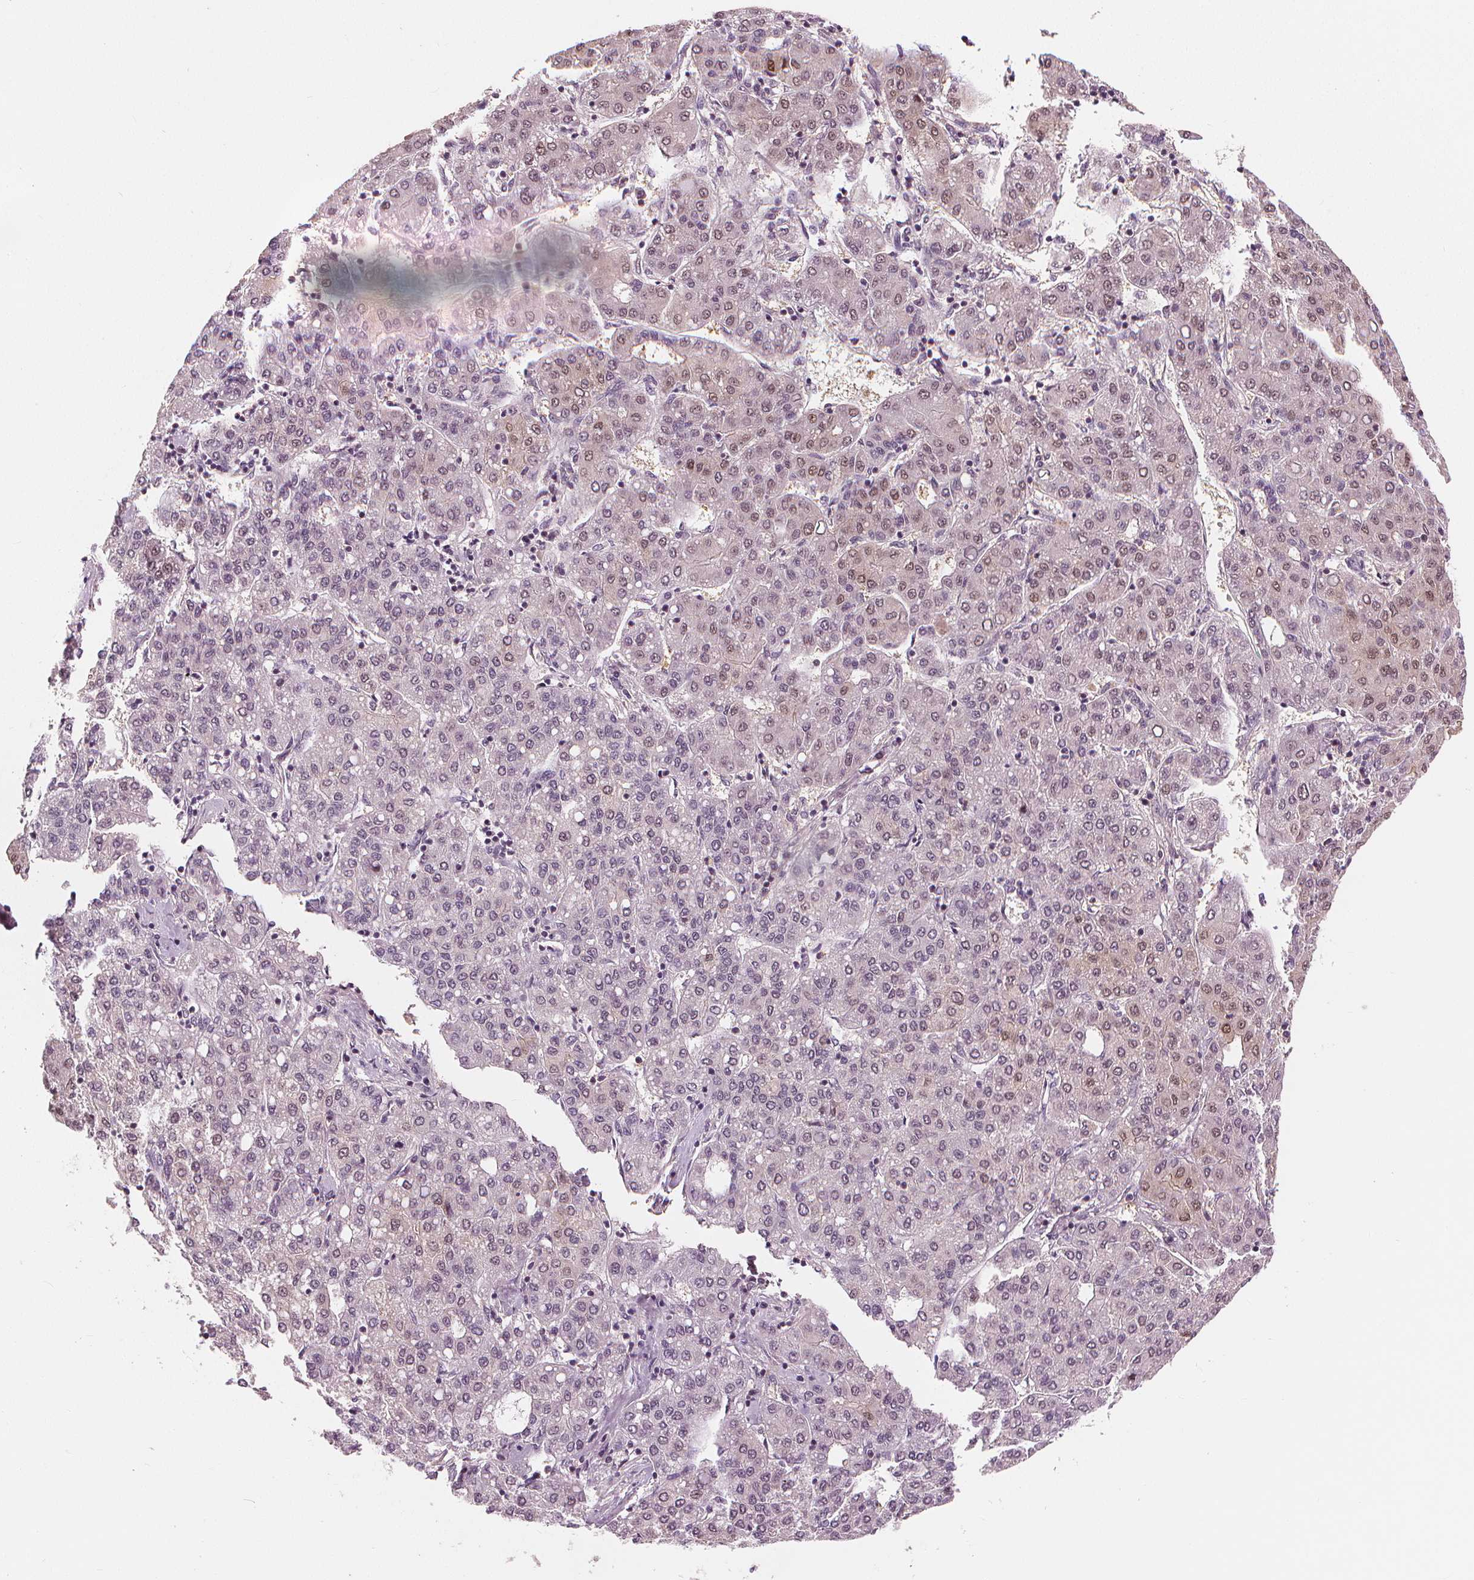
{"staining": {"intensity": "weak", "quantity": "25%-75%", "location": "nuclear"}, "tissue": "liver cancer", "cell_type": "Tumor cells", "image_type": "cancer", "snomed": [{"axis": "morphology", "description": "Carcinoma, Hepatocellular, NOS"}, {"axis": "topography", "description": "Liver"}], "caption": "High-magnification brightfield microscopy of liver hepatocellular carcinoma stained with DAB (3,3'-diaminobenzidine) (brown) and counterstained with hematoxylin (blue). tumor cells exhibit weak nuclear positivity is seen in approximately25%-75% of cells.", "gene": "SLC34A1", "patient": {"sex": "male", "age": 65}}